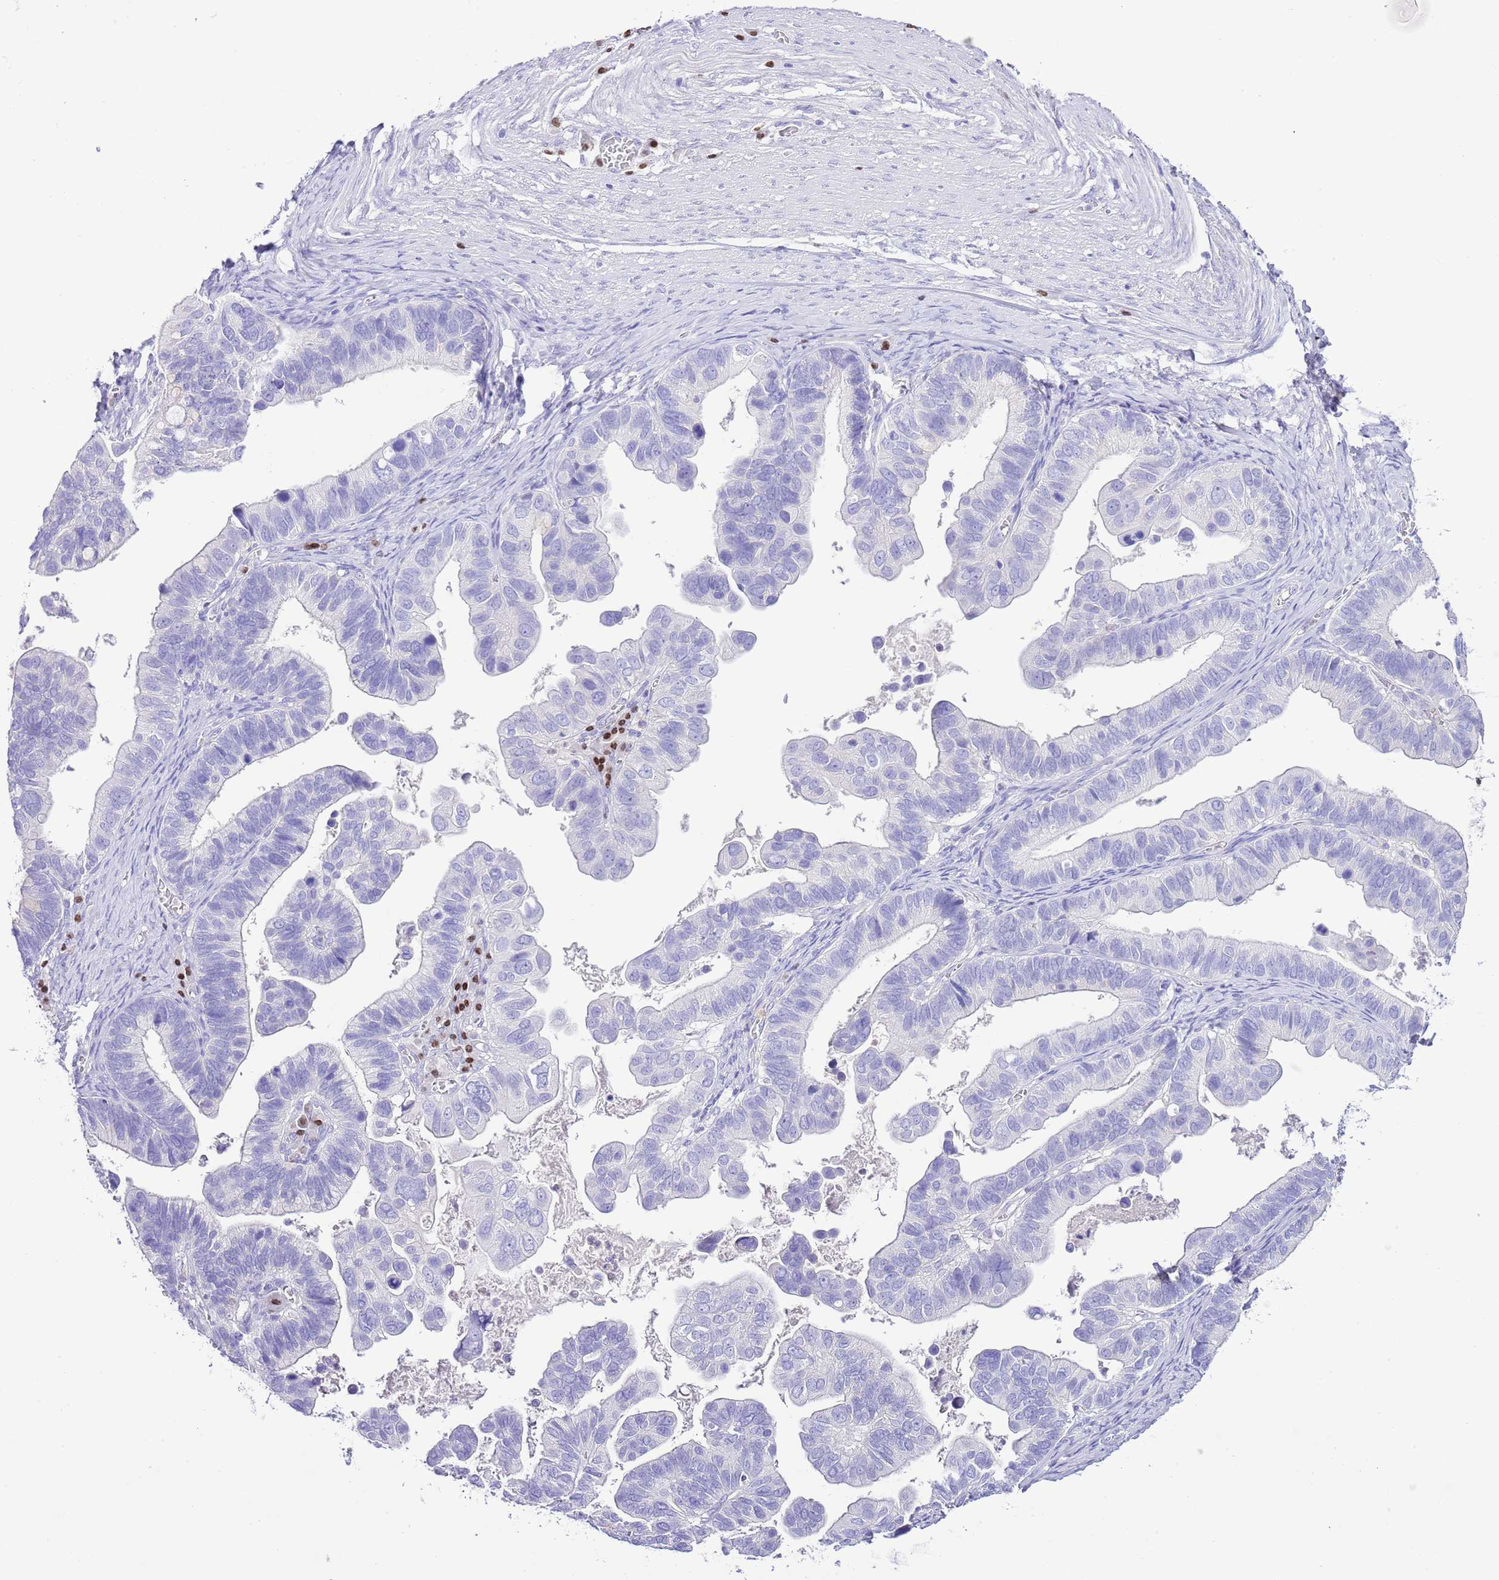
{"staining": {"intensity": "negative", "quantity": "none", "location": "none"}, "tissue": "ovarian cancer", "cell_type": "Tumor cells", "image_type": "cancer", "snomed": [{"axis": "morphology", "description": "Cystadenocarcinoma, serous, NOS"}, {"axis": "topography", "description": "Ovary"}], "caption": "Protein analysis of ovarian cancer (serous cystadenocarcinoma) reveals no significant expression in tumor cells. (Brightfield microscopy of DAB (3,3'-diaminobenzidine) immunohistochemistry at high magnification).", "gene": "BHLHA15", "patient": {"sex": "female", "age": 56}}